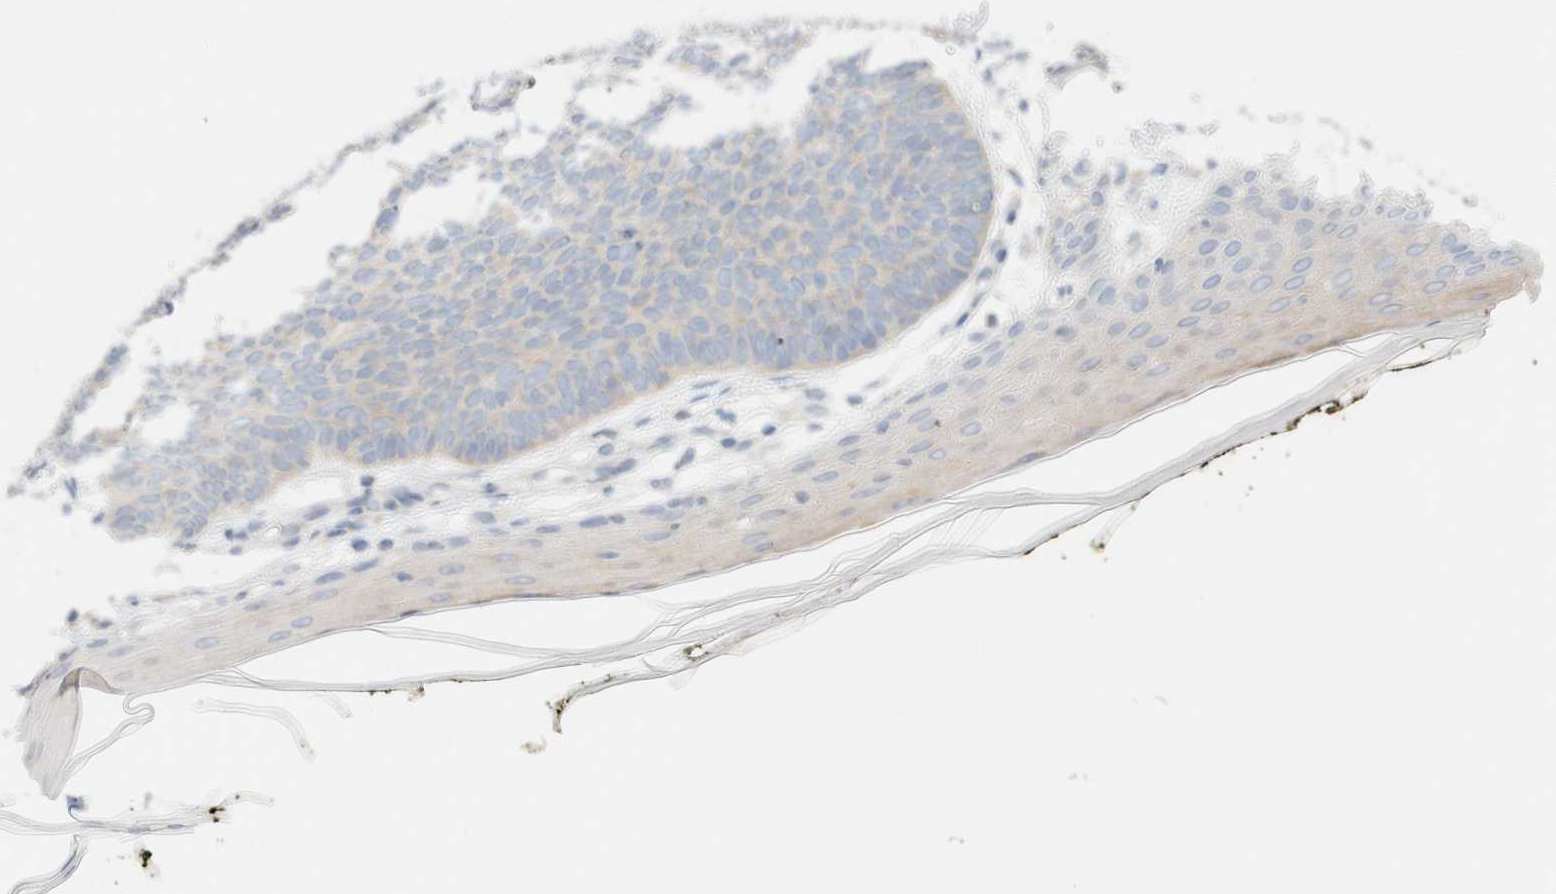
{"staining": {"intensity": "negative", "quantity": "none", "location": "none"}, "tissue": "skin cancer", "cell_type": "Tumor cells", "image_type": "cancer", "snomed": [{"axis": "morphology", "description": "Normal tissue, NOS"}, {"axis": "morphology", "description": "Basal cell carcinoma"}, {"axis": "topography", "description": "Skin"}], "caption": "Skin basal cell carcinoma was stained to show a protein in brown. There is no significant expression in tumor cells. (Stains: DAB (3,3'-diaminobenzidine) immunohistochemistry with hematoxylin counter stain, Microscopy: brightfield microscopy at high magnification).", "gene": "SH3GLB2", "patient": {"sex": "male", "age": 50}}